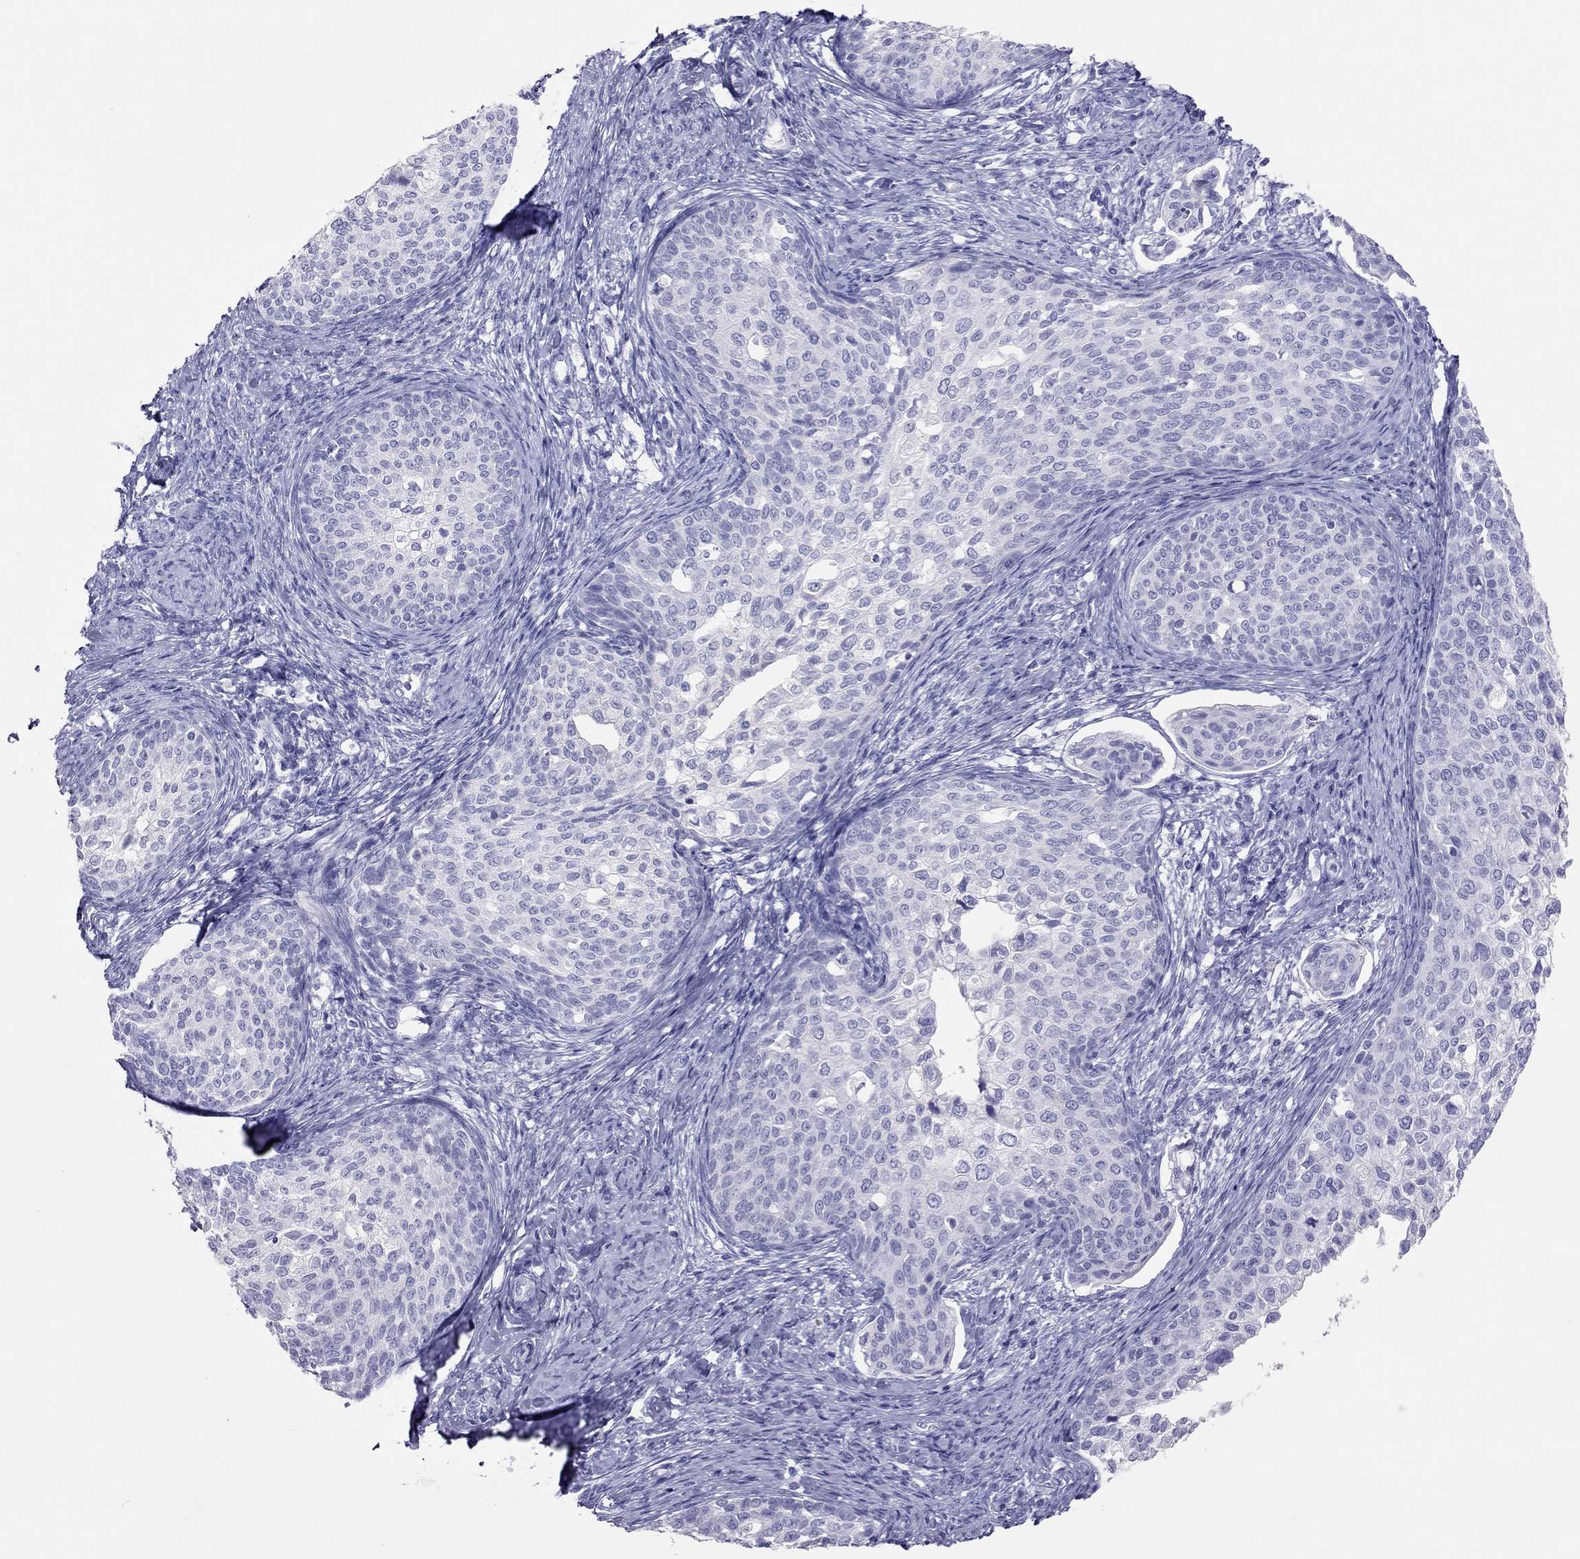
{"staining": {"intensity": "negative", "quantity": "none", "location": "none"}, "tissue": "cervical cancer", "cell_type": "Tumor cells", "image_type": "cancer", "snomed": [{"axis": "morphology", "description": "Squamous cell carcinoma, NOS"}, {"axis": "topography", "description": "Cervix"}], "caption": "IHC image of neoplastic tissue: cervical cancer stained with DAB (3,3'-diaminobenzidine) displays no significant protein staining in tumor cells. Brightfield microscopy of immunohistochemistry stained with DAB (3,3'-diaminobenzidine) (brown) and hematoxylin (blue), captured at high magnification.", "gene": "TSHB", "patient": {"sex": "female", "age": 51}}